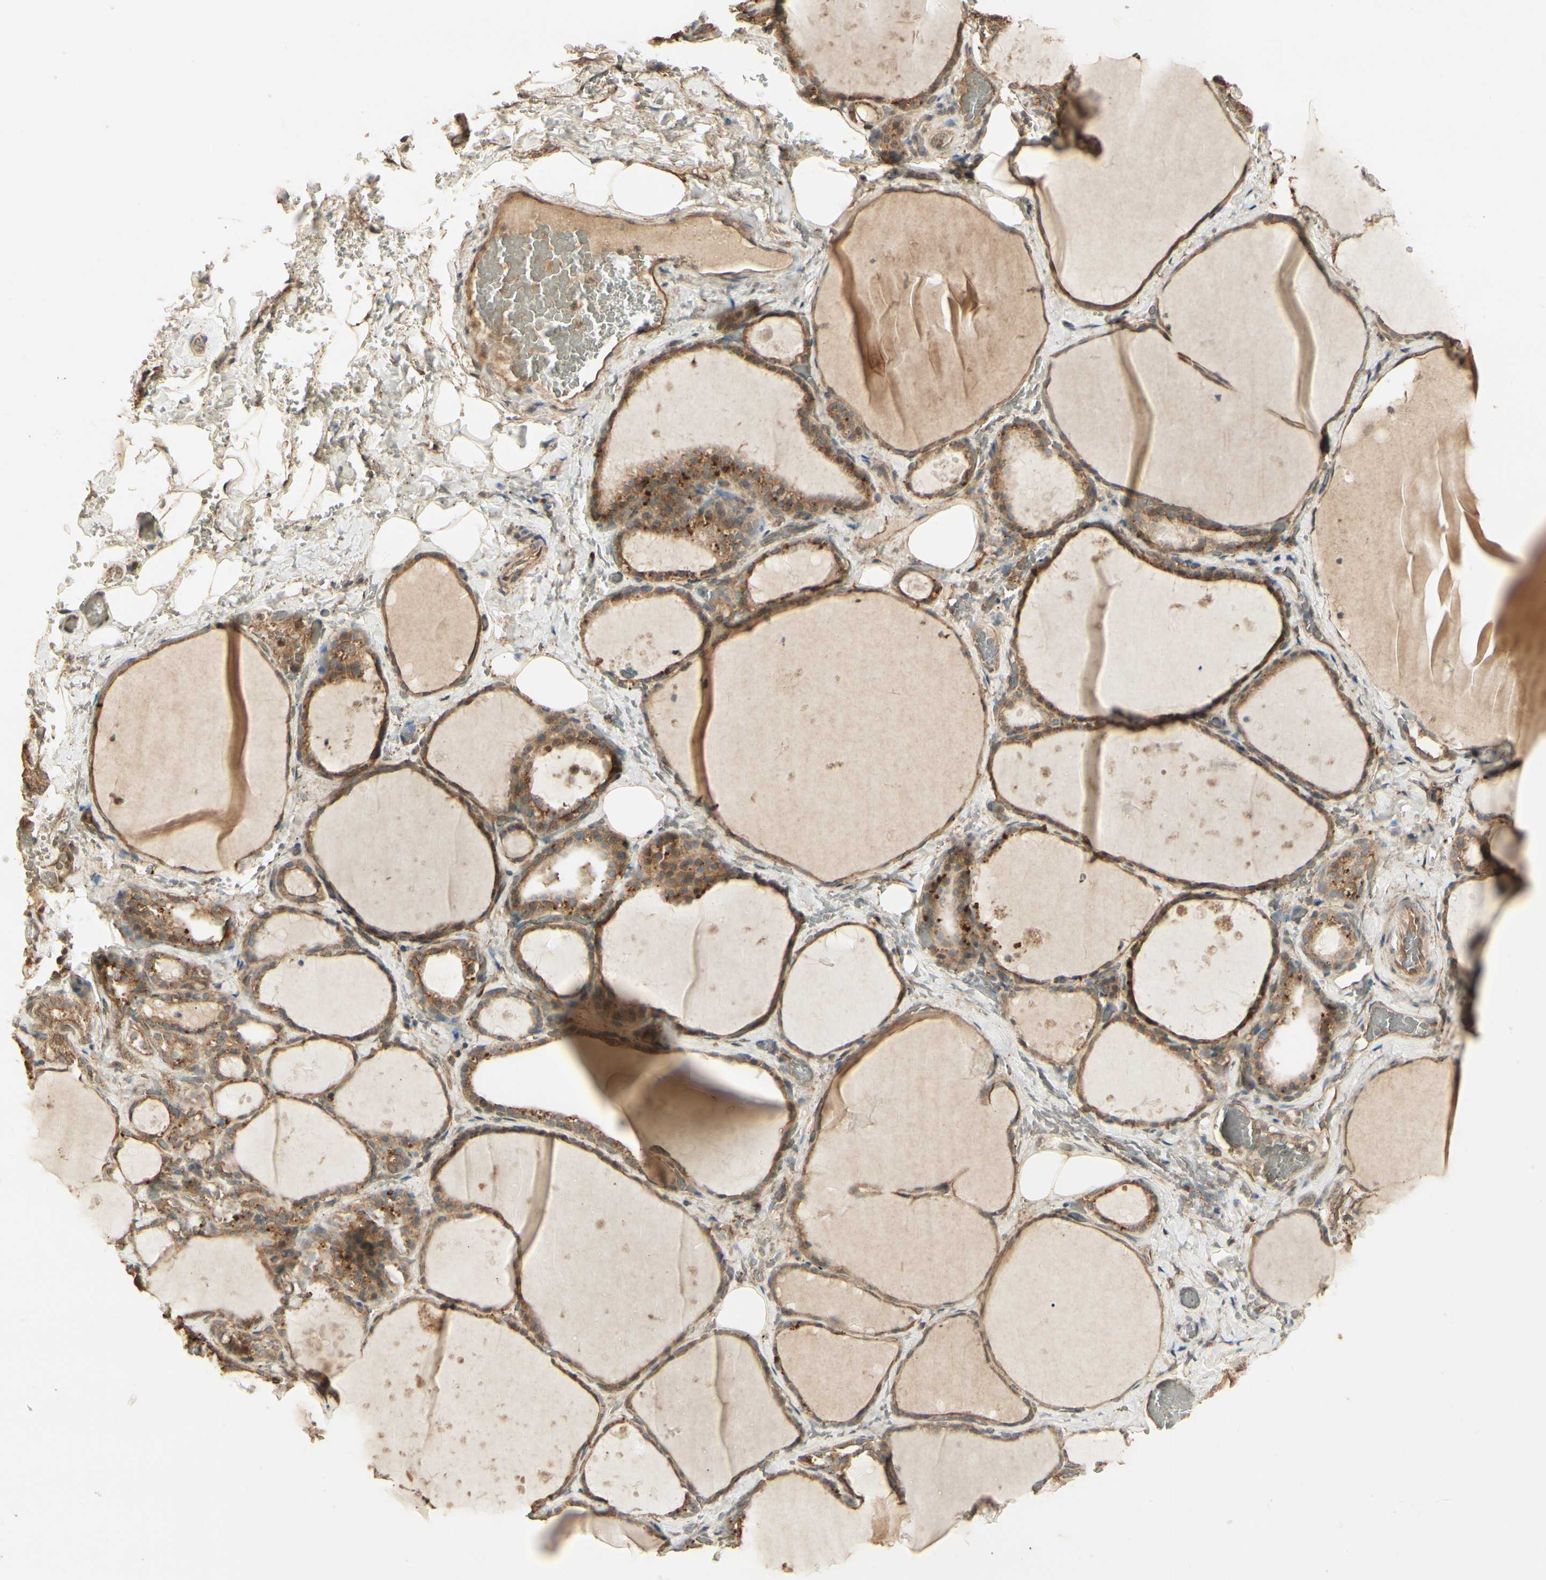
{"staining": {"intensity": "moderate", "quantity": ">75%", "location": "cytoplasmic/membranous"}, "tissue": "thyroid gland", "cell_type": "Glandular cells", "image_type": "normal", "snomed": [{"axis": "morphology", "description": "Normal tissue, NOS"}, {"axis": "topography", "description": "Thyroid gland"}], "caption": "Protein expression analysis of normal thyroid gland shows moderate cytoplasmic/membranous staining in approximately >75% of glandular cells.", "gene": "RNF180", "patient": {"sex": "male", "age": 61}}